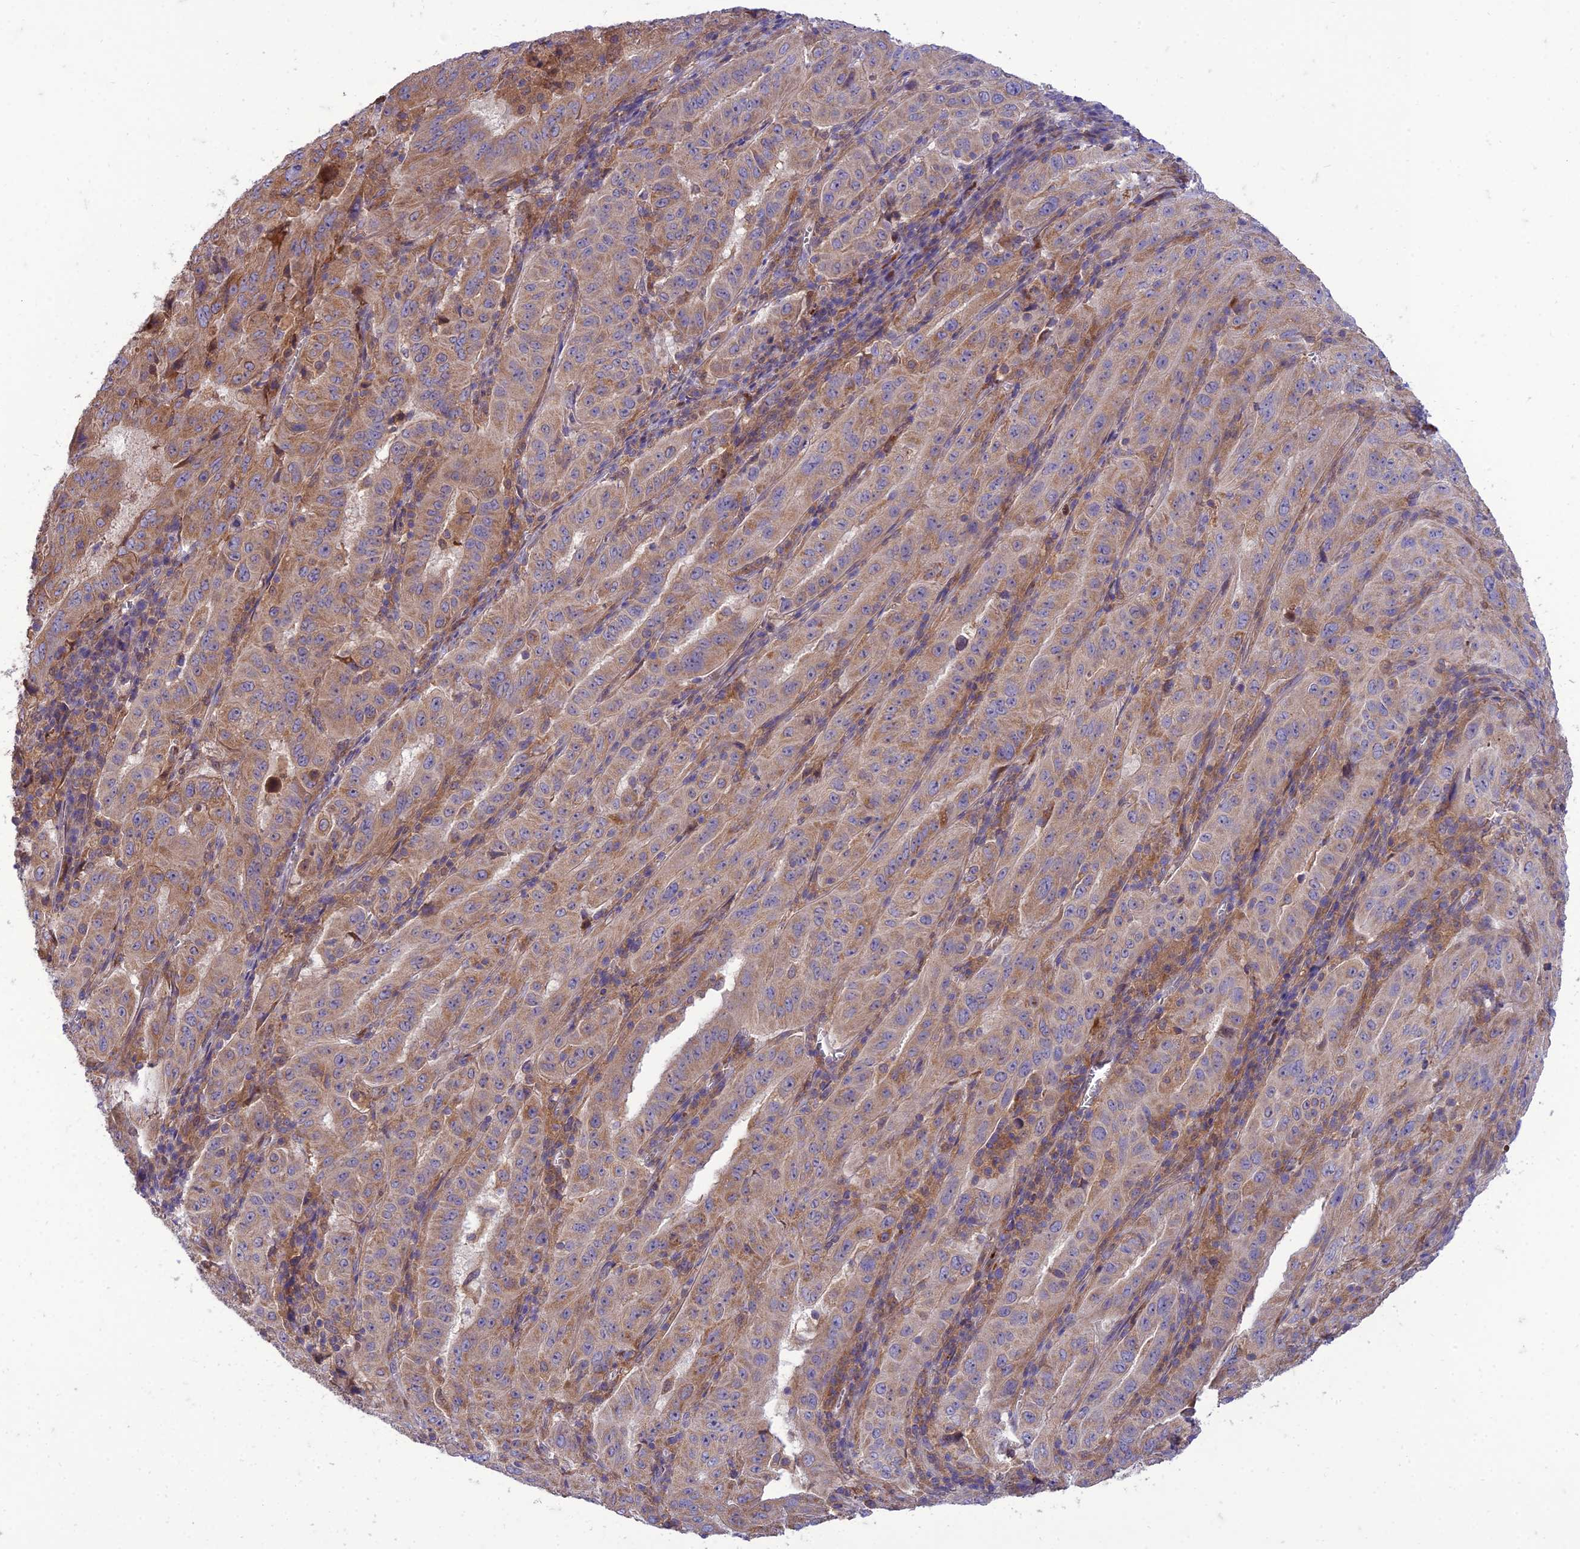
{"staining": {"intensity": "moderate", "quantity": ">75%", "location": "cytoplasmic/membranous"}, "tissue": "pancreatic cancer", "cell_type": "Tumor cells", "image_type": "cancer", "snomed": [{"axis": "morphology", "description": "Adenocarcinoma, NOS"}, {"axis": "topography", "description": "Pancreas"}], "caption": "Immunohistochemical staining of human pancreatic cancer (adenocarcinoma) demonstrates medium levels of moderate cytoplasmic/membranous protein staining in approximately >75% of tumor cells.", "gene": "IRAK3", "patient": {"sex": "male", "age": 63}}